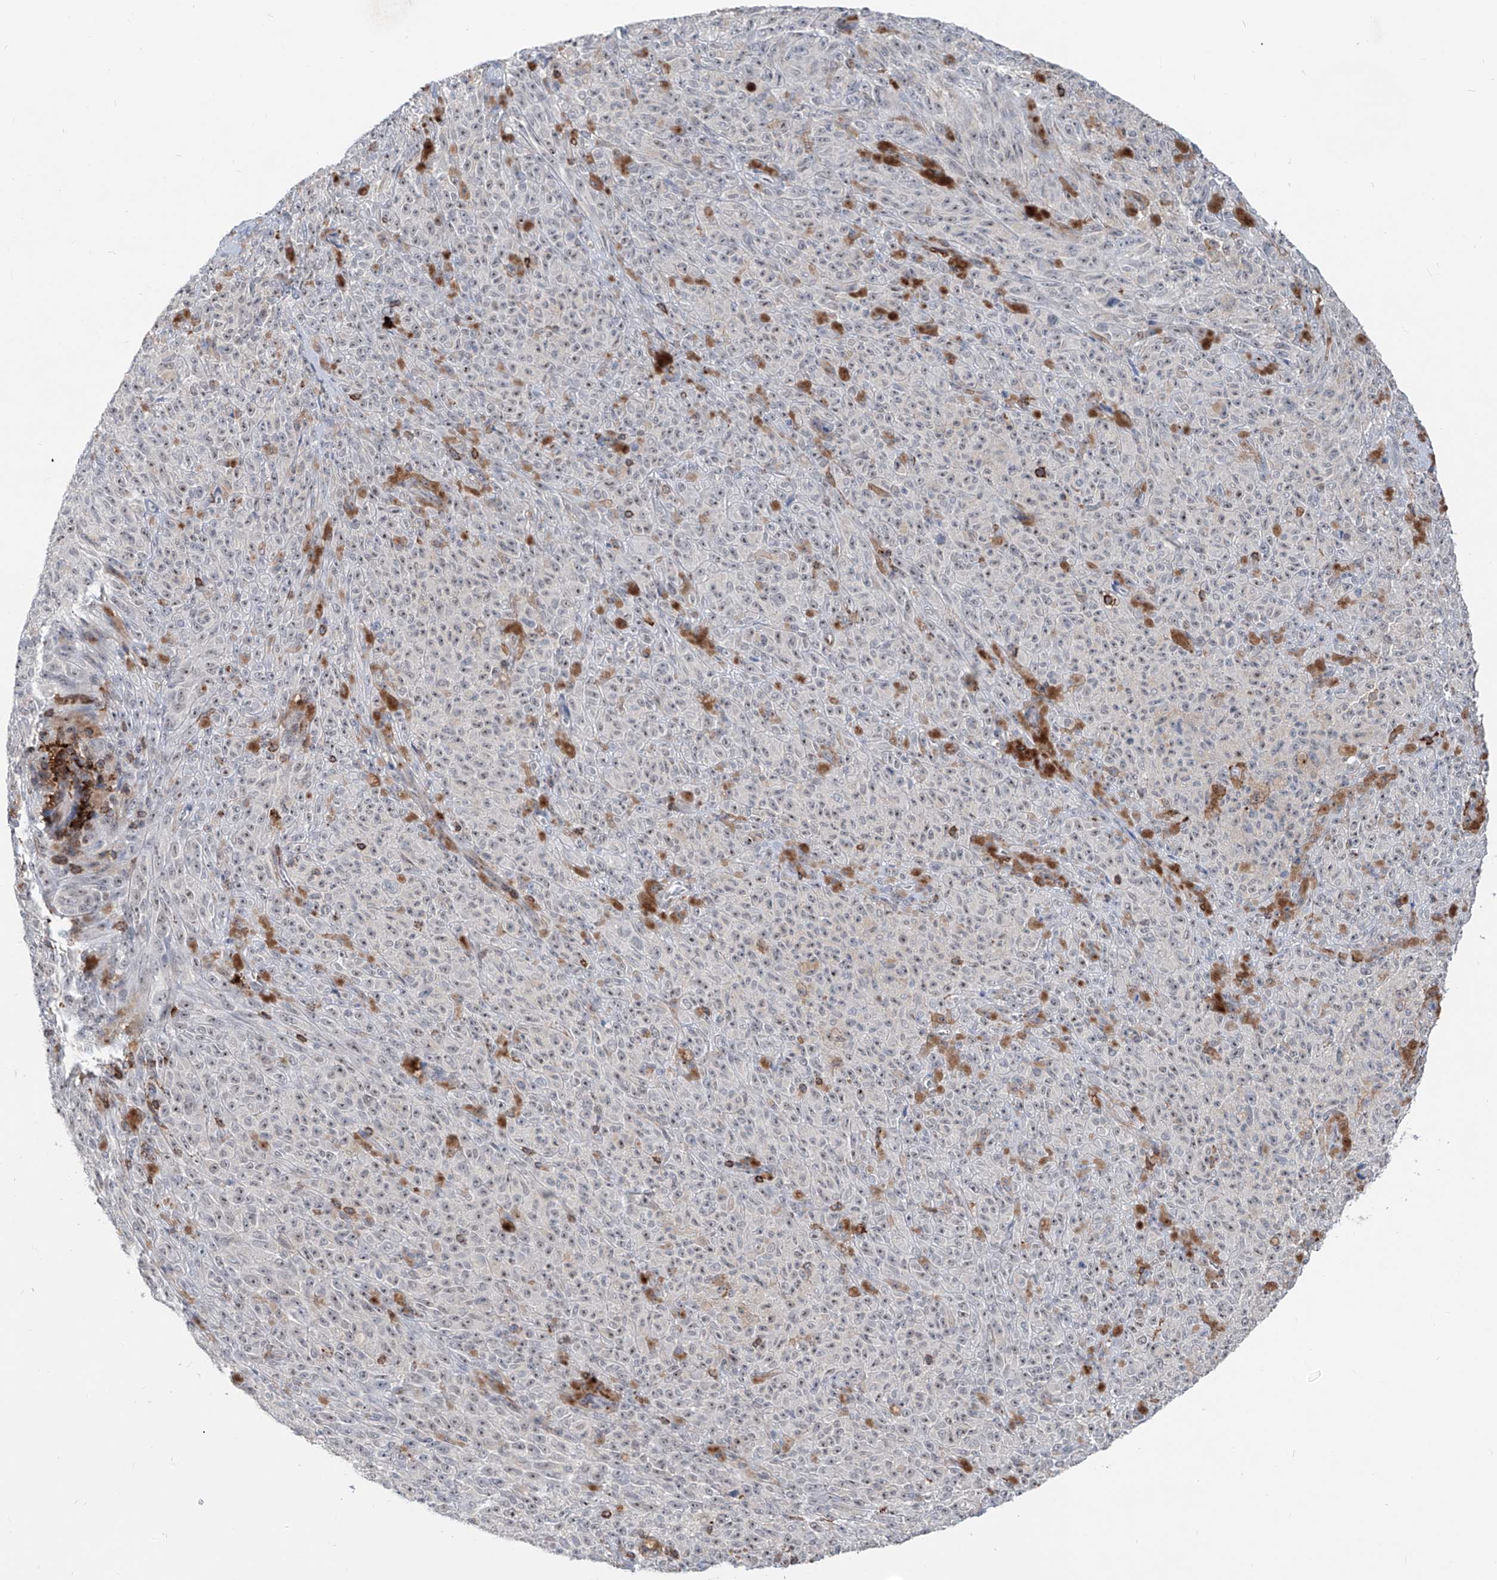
{"staining": {"intensity": "negative", "quantity": "none", "location": "none"}, "tissue": "melanoma", "cell_type": "Tumor cells", "image_type": "cancer", "snomed": [{"axis": "morphology", "description": "Malignant melanoma, NOS"}, {"axis": "topography", "description": "Skin"}], "caption": "Immunohistochemistry of malignant melanoma demonstrates no positivity in tumor cells. (Immunohistochemistry (ihc), brightfield microscopy, high magnification).", "gene": "ZBTB48", "patient": {"sex": "female", "age": 82}}